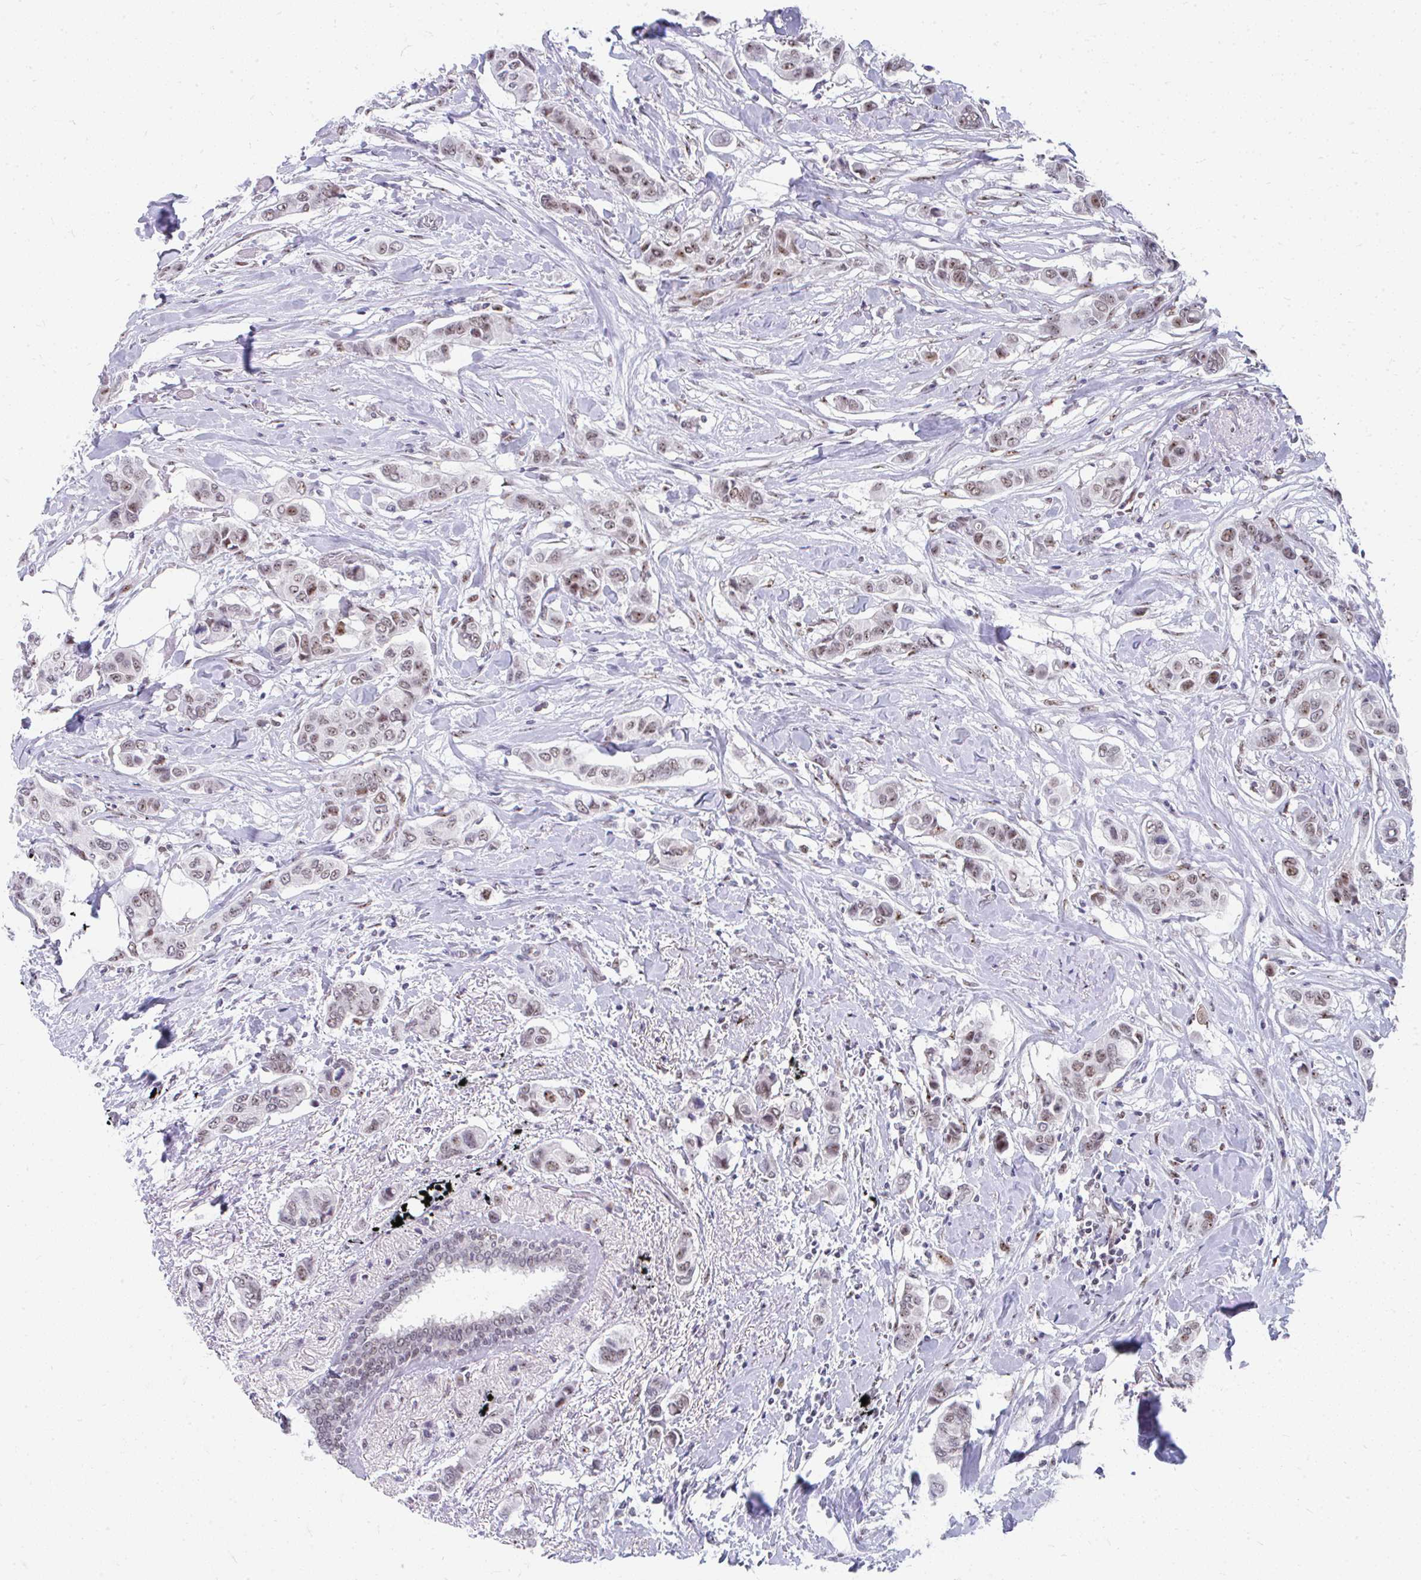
{"staining": {"intensity": "moderate", "quantity": ">75%", "location": "nuclear"}, "tissue": "breast cancer", "cell_type": "Tumor cells", "image_type": "cancer", "snomed": [{"axis": "morphology", "description": "Lobular carcinoma"}, {"axis": "topography", "description": "Breast"}], "caption": "This is a photomicrograph of immunohistochemistry (IHC) staining of breast lobular carcinoma, which shows moderate positivity in the nuclear of tumor cells.", "gene": "GTF2H1", "patient": {"sex": "female", "age": 51}}